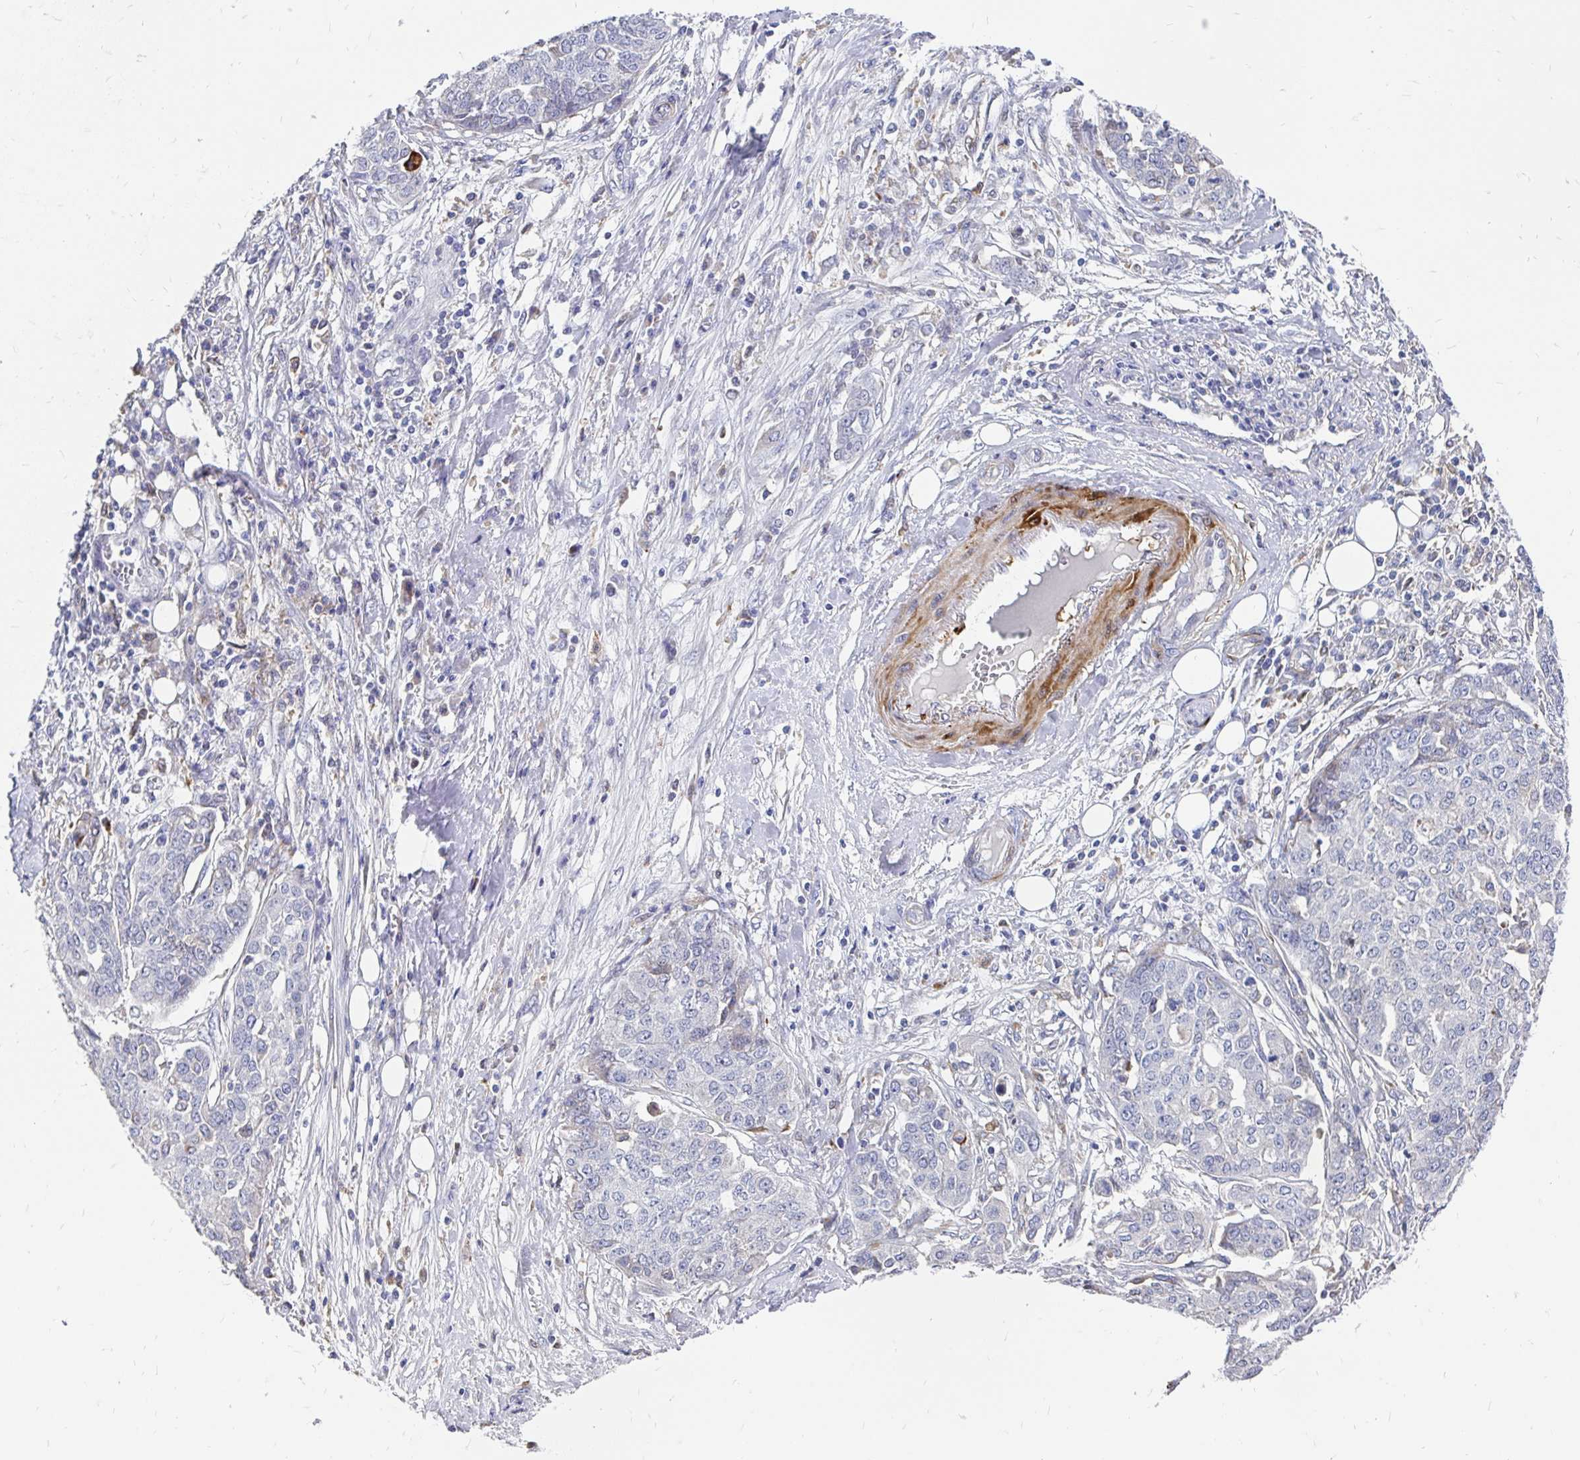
{"staining": {"intensity": "negative", "quantity": "none", "location": "none"}, "tissue": "ovarian cancer", "cell_type": "Tumor cells", "image_type": "cancer", "snomed": [{"axis": "morphology", "description": "Cystadenocarcinoma, serous, NOS"}, {"axis": "topography", "description": "Soft tissue"}, {"axis": "topography", "description": "Ovary"}], "caption": "This histopathology image is of serous cystadenocarcinoma (ovarian) stained with immunohistochemistry (IHC) to label a protein in brown with the nuclei are counter-stained blue. There is no expression in tumor cells. The staining is performed using DAB brown chromogen with nuclei counter-stained in using hematoxylin.", "gene": "CDKL1", "patient": {"sex": "female", "age": 57}}